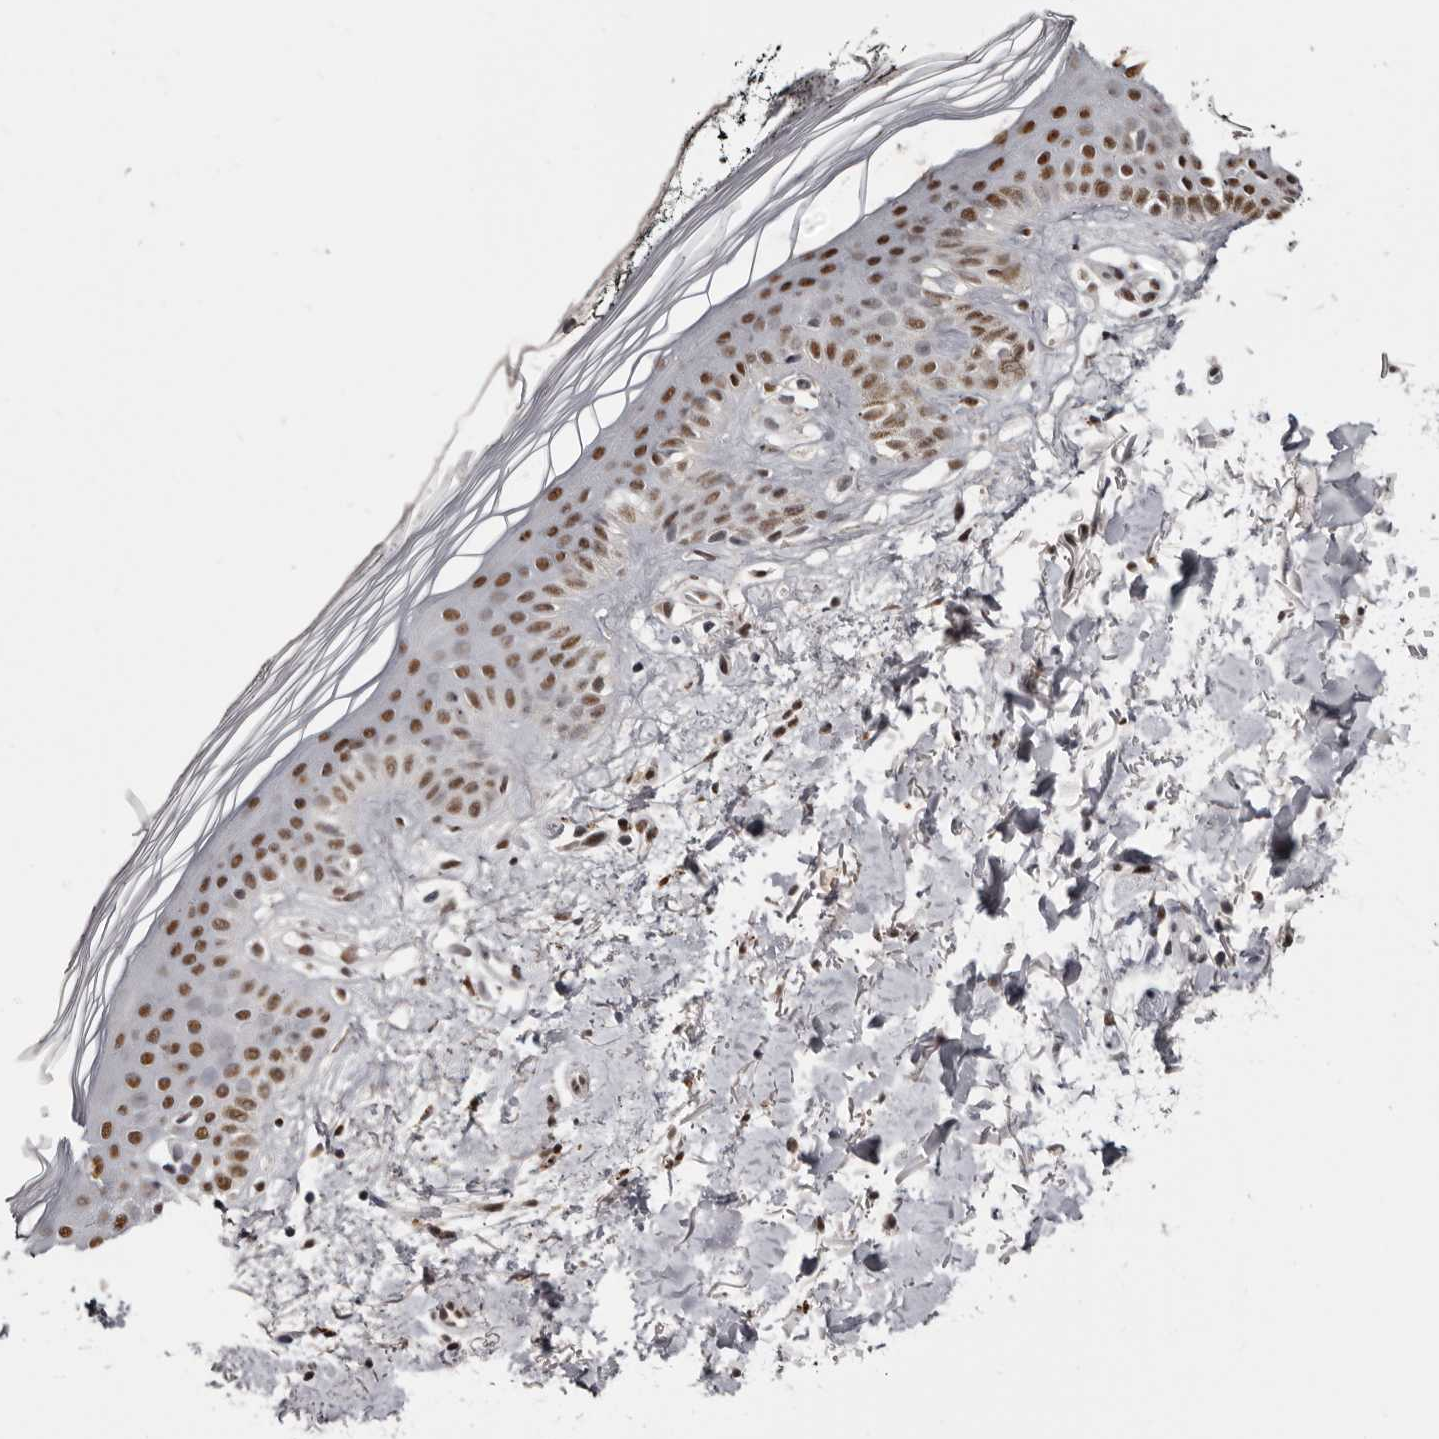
{"staining": {"intensity": "moderate", "quantity": ">75%", "location": "nuclear"}, "tissue": "skin", "cell_type": "Fibroblasts", "image_type": "normal", "snomed": [{"axis": "morphology", "description": "Normal tissue, NOS"}, {"axis": "topography", "description": "Skin"}], "caption": "Immunohistochemistry of unremarkable skin reveals medium levels of moderate nuclear staining in approximately >75% of fibroblasts. Nuclei are stained in blue.", "gene": "SCAF4", "patient": {"sex": "female", "age": 64}}